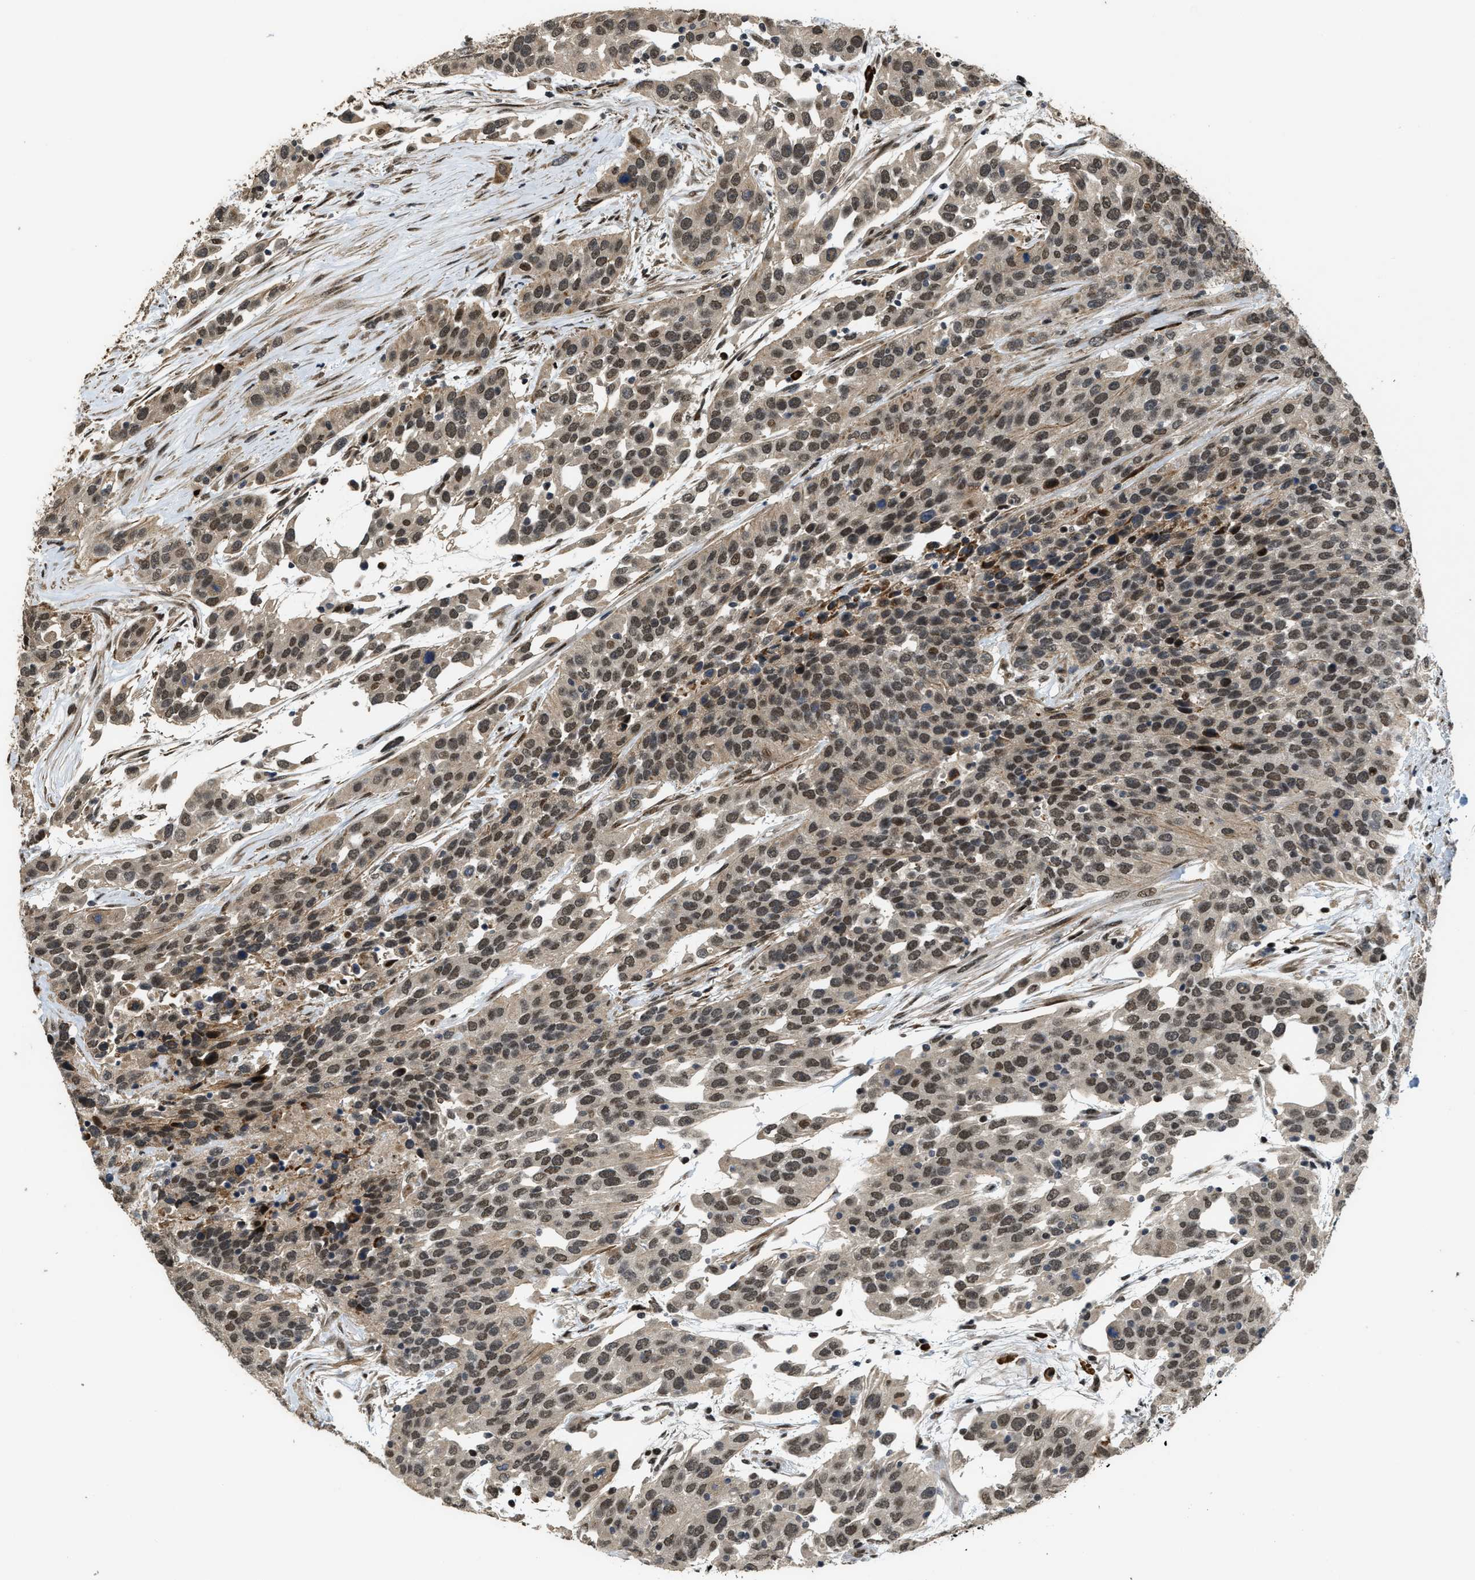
{"staining": {"intensity": "moderate", "quantity": ">75%", "location": "nuclear"}, "tissue": "urothelial cancer", "cell_type": "Tumor cells", "image_type": "cancer", "snomed": [{"axis": "morphology", "description": "Urothelial carcinoma, High grade"}, {"axis": "topography", "description": "Urinary bladder"}], "caption": "This image demonstrates immunohistochemistry (IHC) staining of human urothelial carcinoma (high-grade), with medium moderate nuclear positivity in approximately >75% of tumor cells.", "gene": "SERTAD2", "patient": {"sex": "female", "age": 80}}